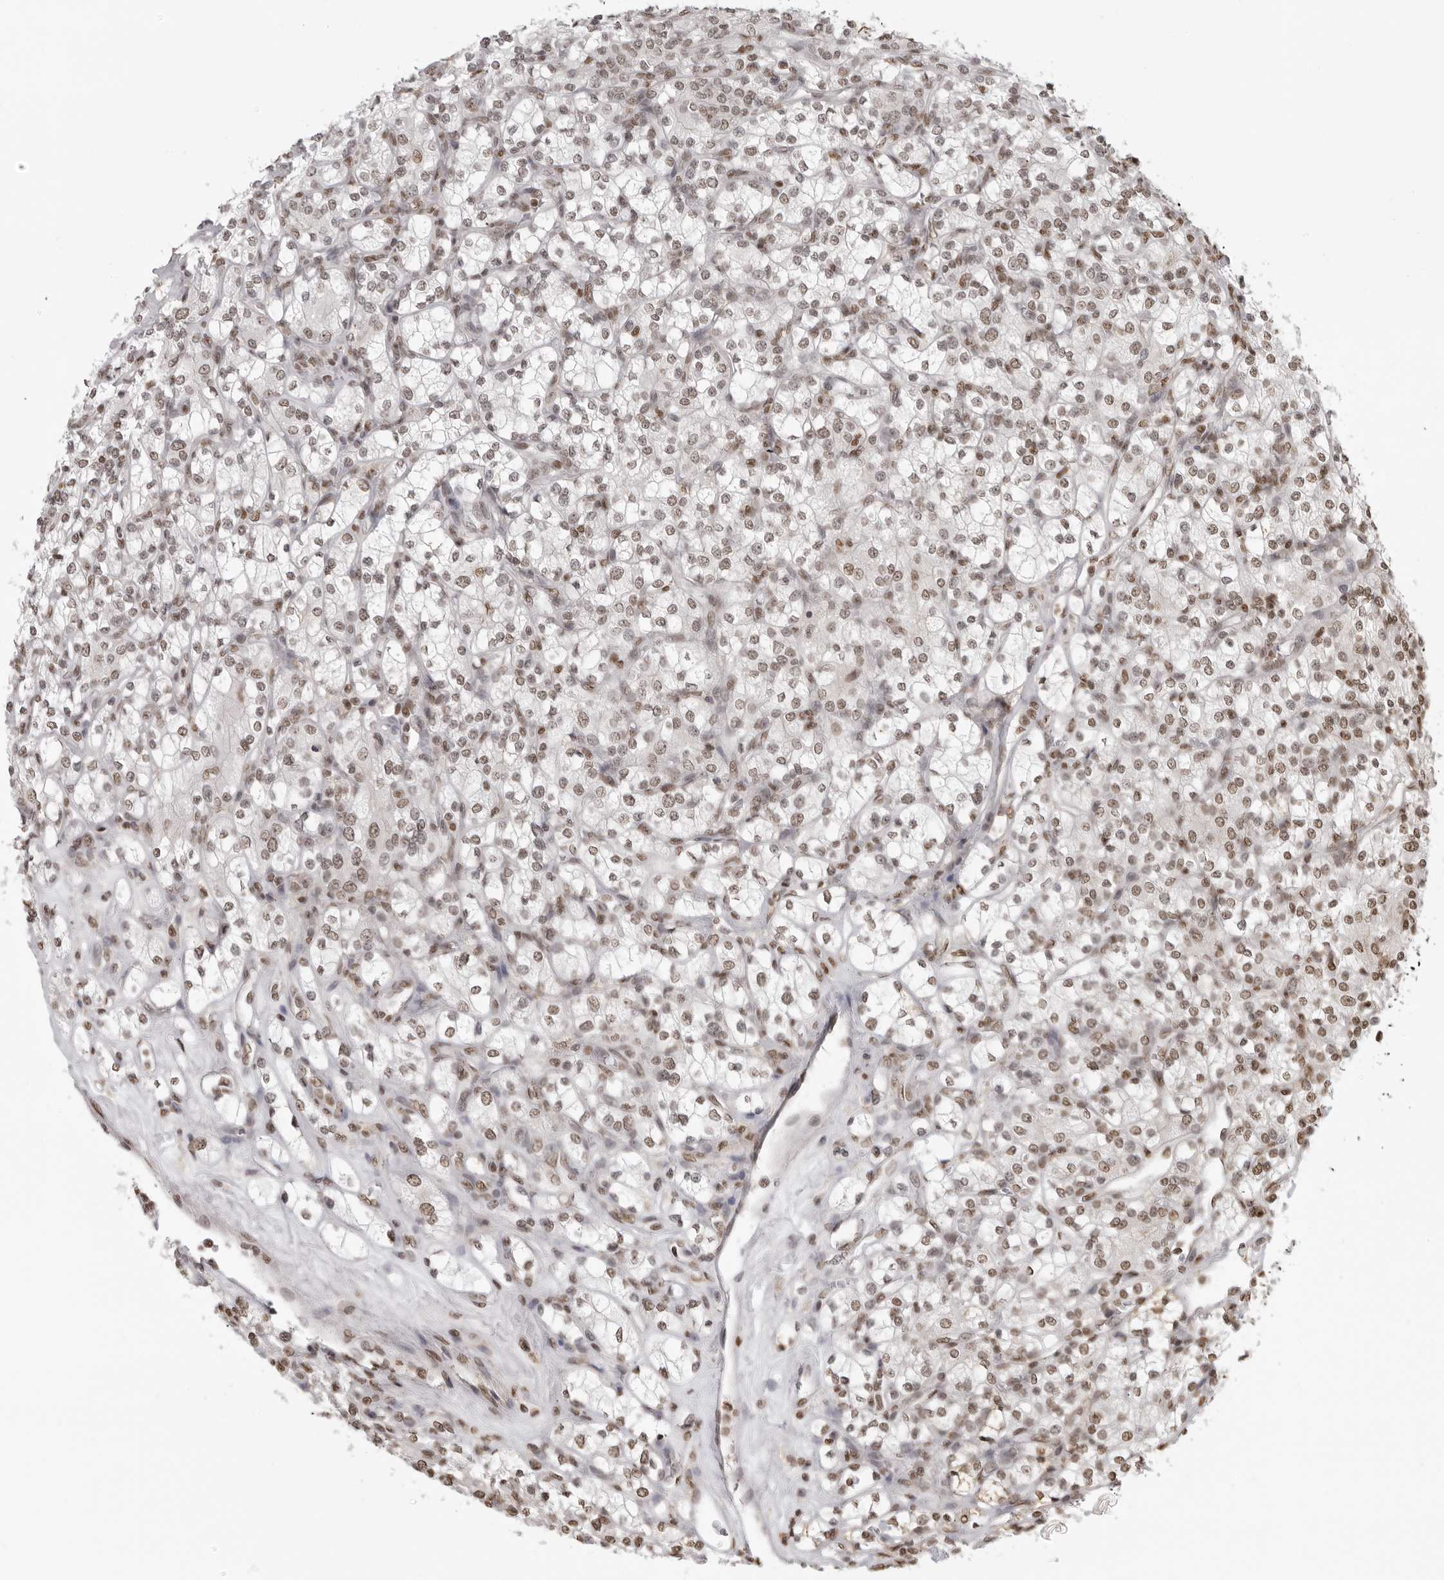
{"staining": {"intensity": "moderate", "quantity": "25%-75%", "location": "nuclear"}, "tissue": "renal cancer", "cell_type": "Tumor cells", "image_type": "cancer", "snomed": [{"axis": "morphology", "description": "Adenocarcinoma, NOS"}, {"axis": "topography", "description": "Kidney"}], "caption": "Immunohistochemistry histopathology image of neoplastic tissue: renal adenocarcinoma stained using IHC exhibits medium levels of moderate protein expression localized specifically in the nuclear of tumor cells, appearing as a nuclear brown color.", "gene": "RPA2", "patient": {"sex": "male", "age": 77}}